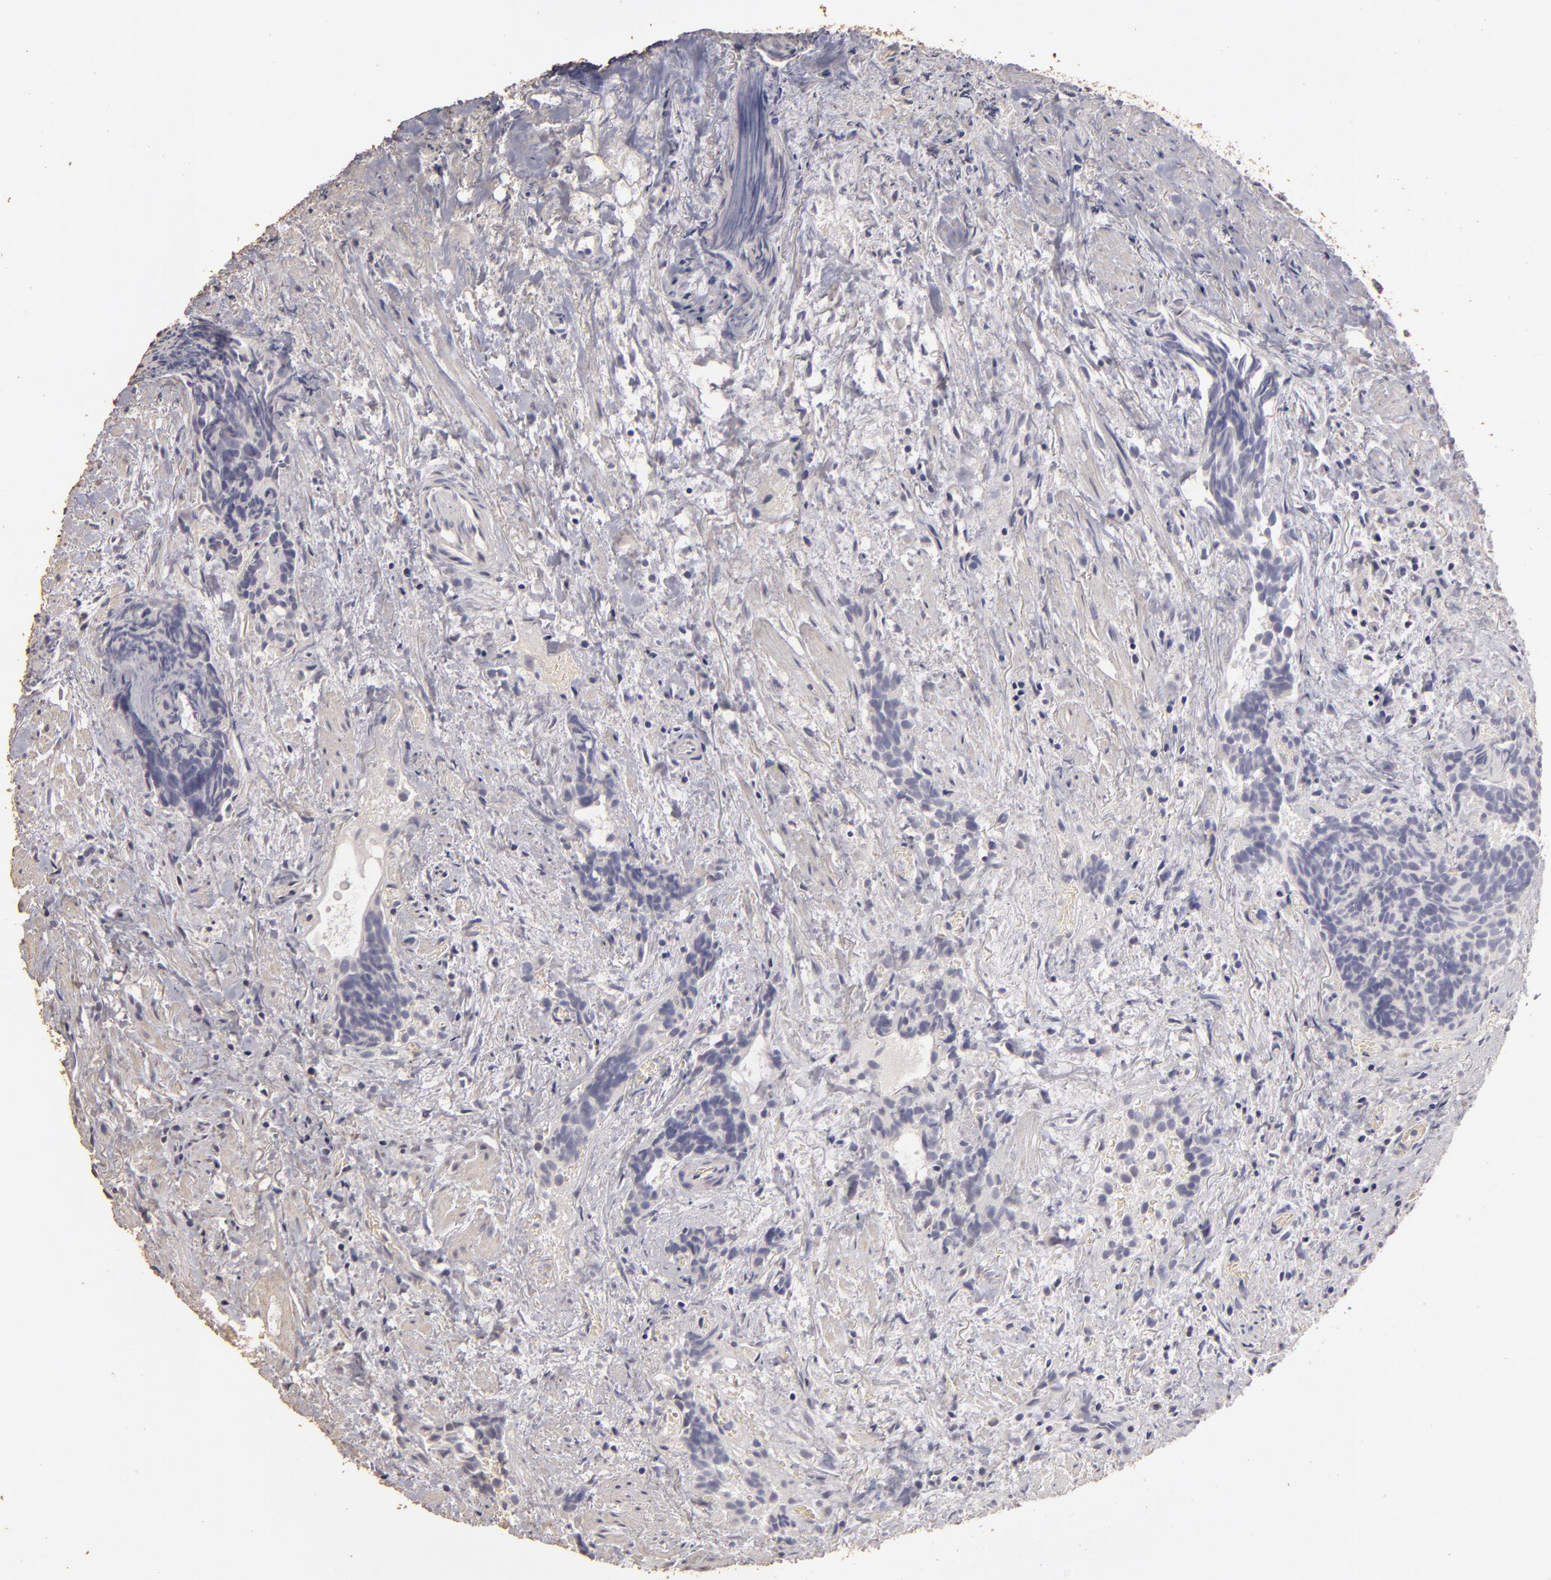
{"staining": {"intensity": "negative", "quantity": "none", "location": "none"}, "tissue": "urothelial cancer", "cell_type": "Tumor cells", "image_type": "cancer", "snomed": [{"axis": "morphology", "description": "Urothelial carcinoma, High grade"}, {"axis": "topography", "description": "Urinary bladder"}], "caption": "This is an IHC micrograph of human urothelial carcinoma (high-grade). There is no staining in tumor cells.", "gene": "BCL2L13", "patient": {"sex": "female", "age": 78}}